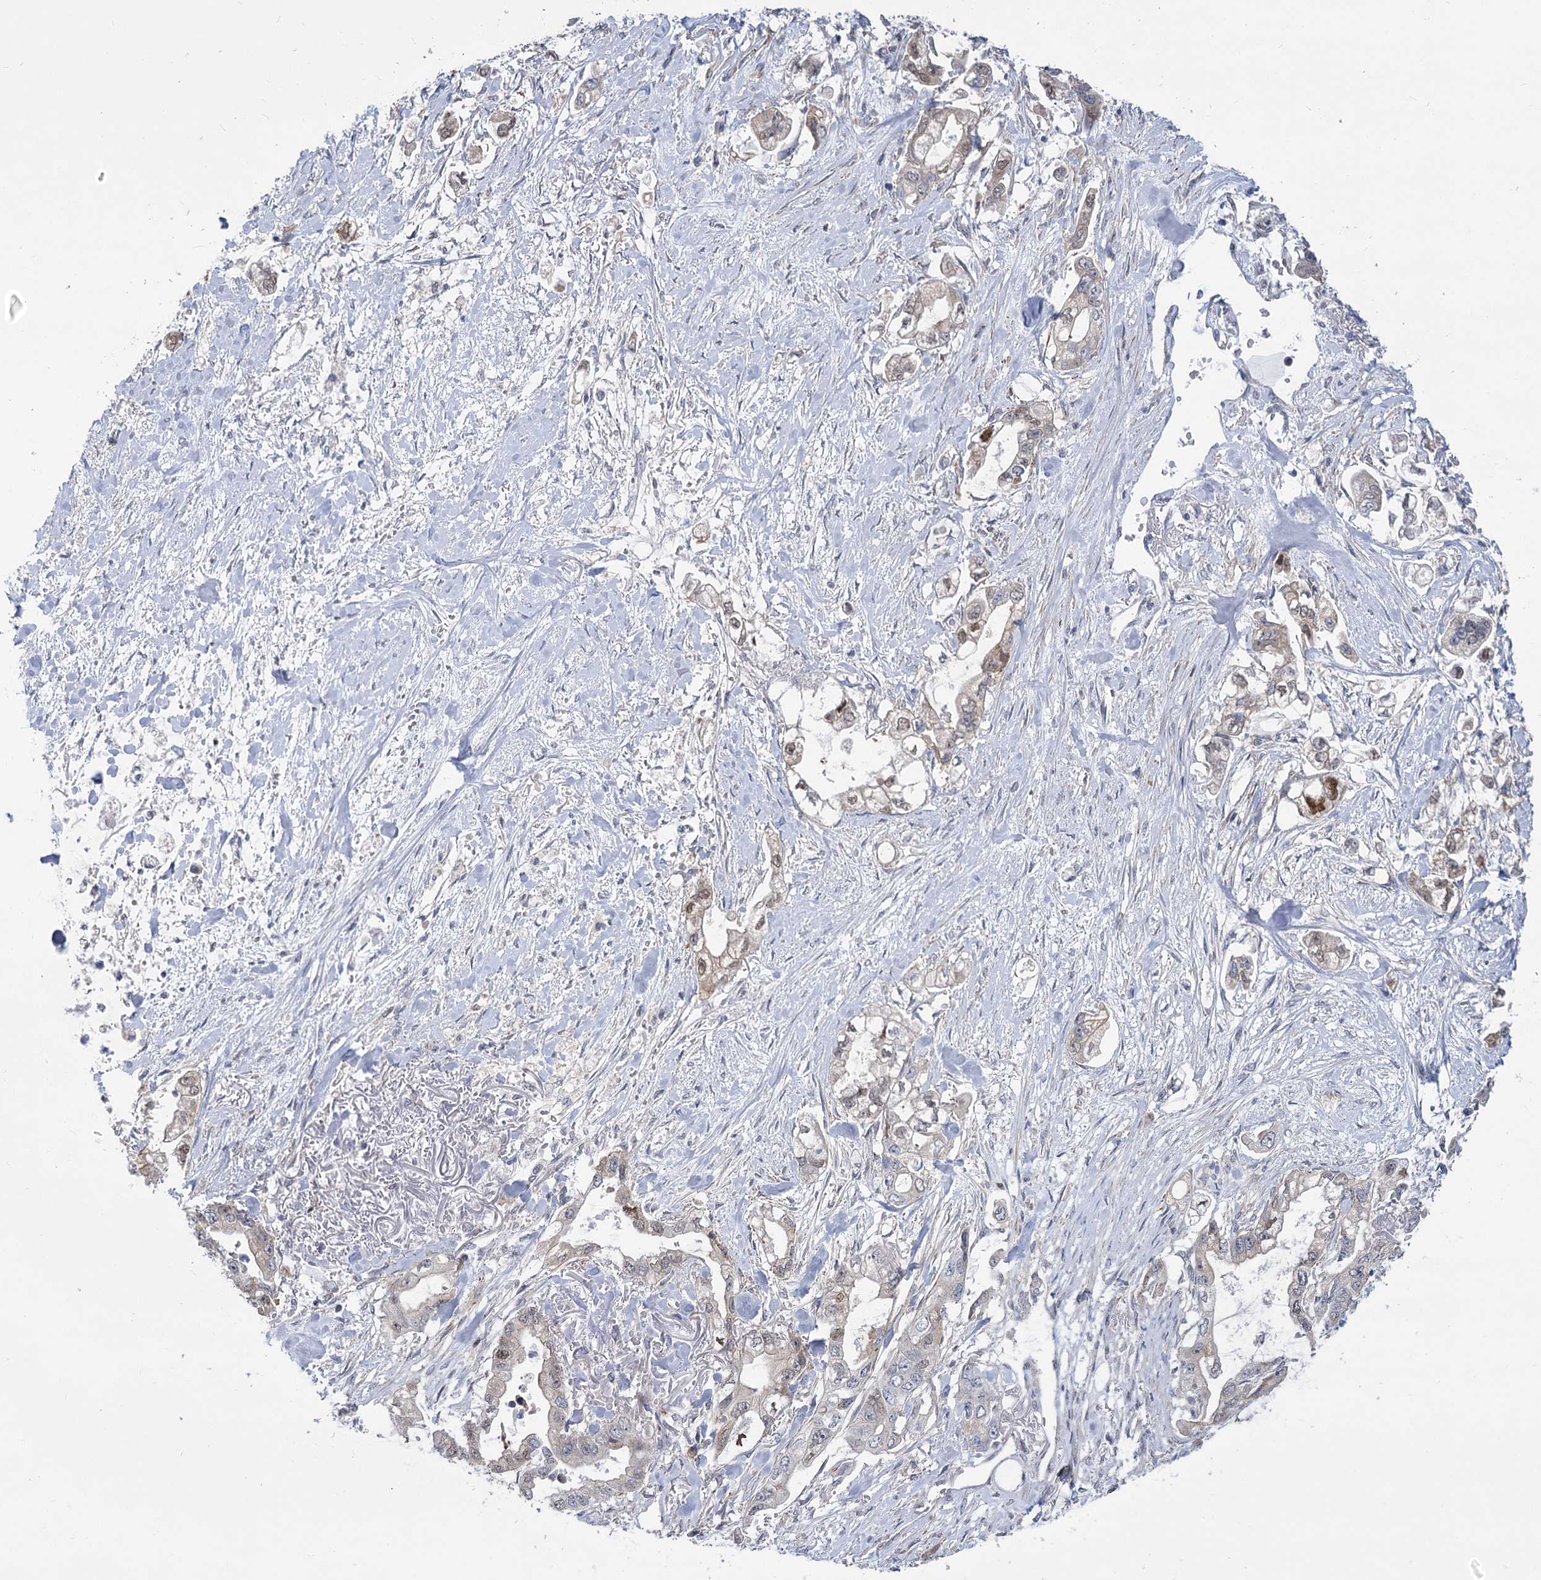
{"staining": {"intensity": "weak", "quantity": "25%-75%", "location": "nuclear"}, "tissue": "stomach cancer", "cell_type": "Tumor cells", "image_type": "cancer", "snomed": [{"axis": "morphology", "description": "Adenocarcinoma, NOS"}, {"axis": "topography", "description": "Stomach"}], "caption": "Adenocarcinoma (stomach) tissue reveals weak nuclear expression in about 25%-75% of tumor cells", "gene": "ARSI", "patient": {"sex": "male", "age": 62}}